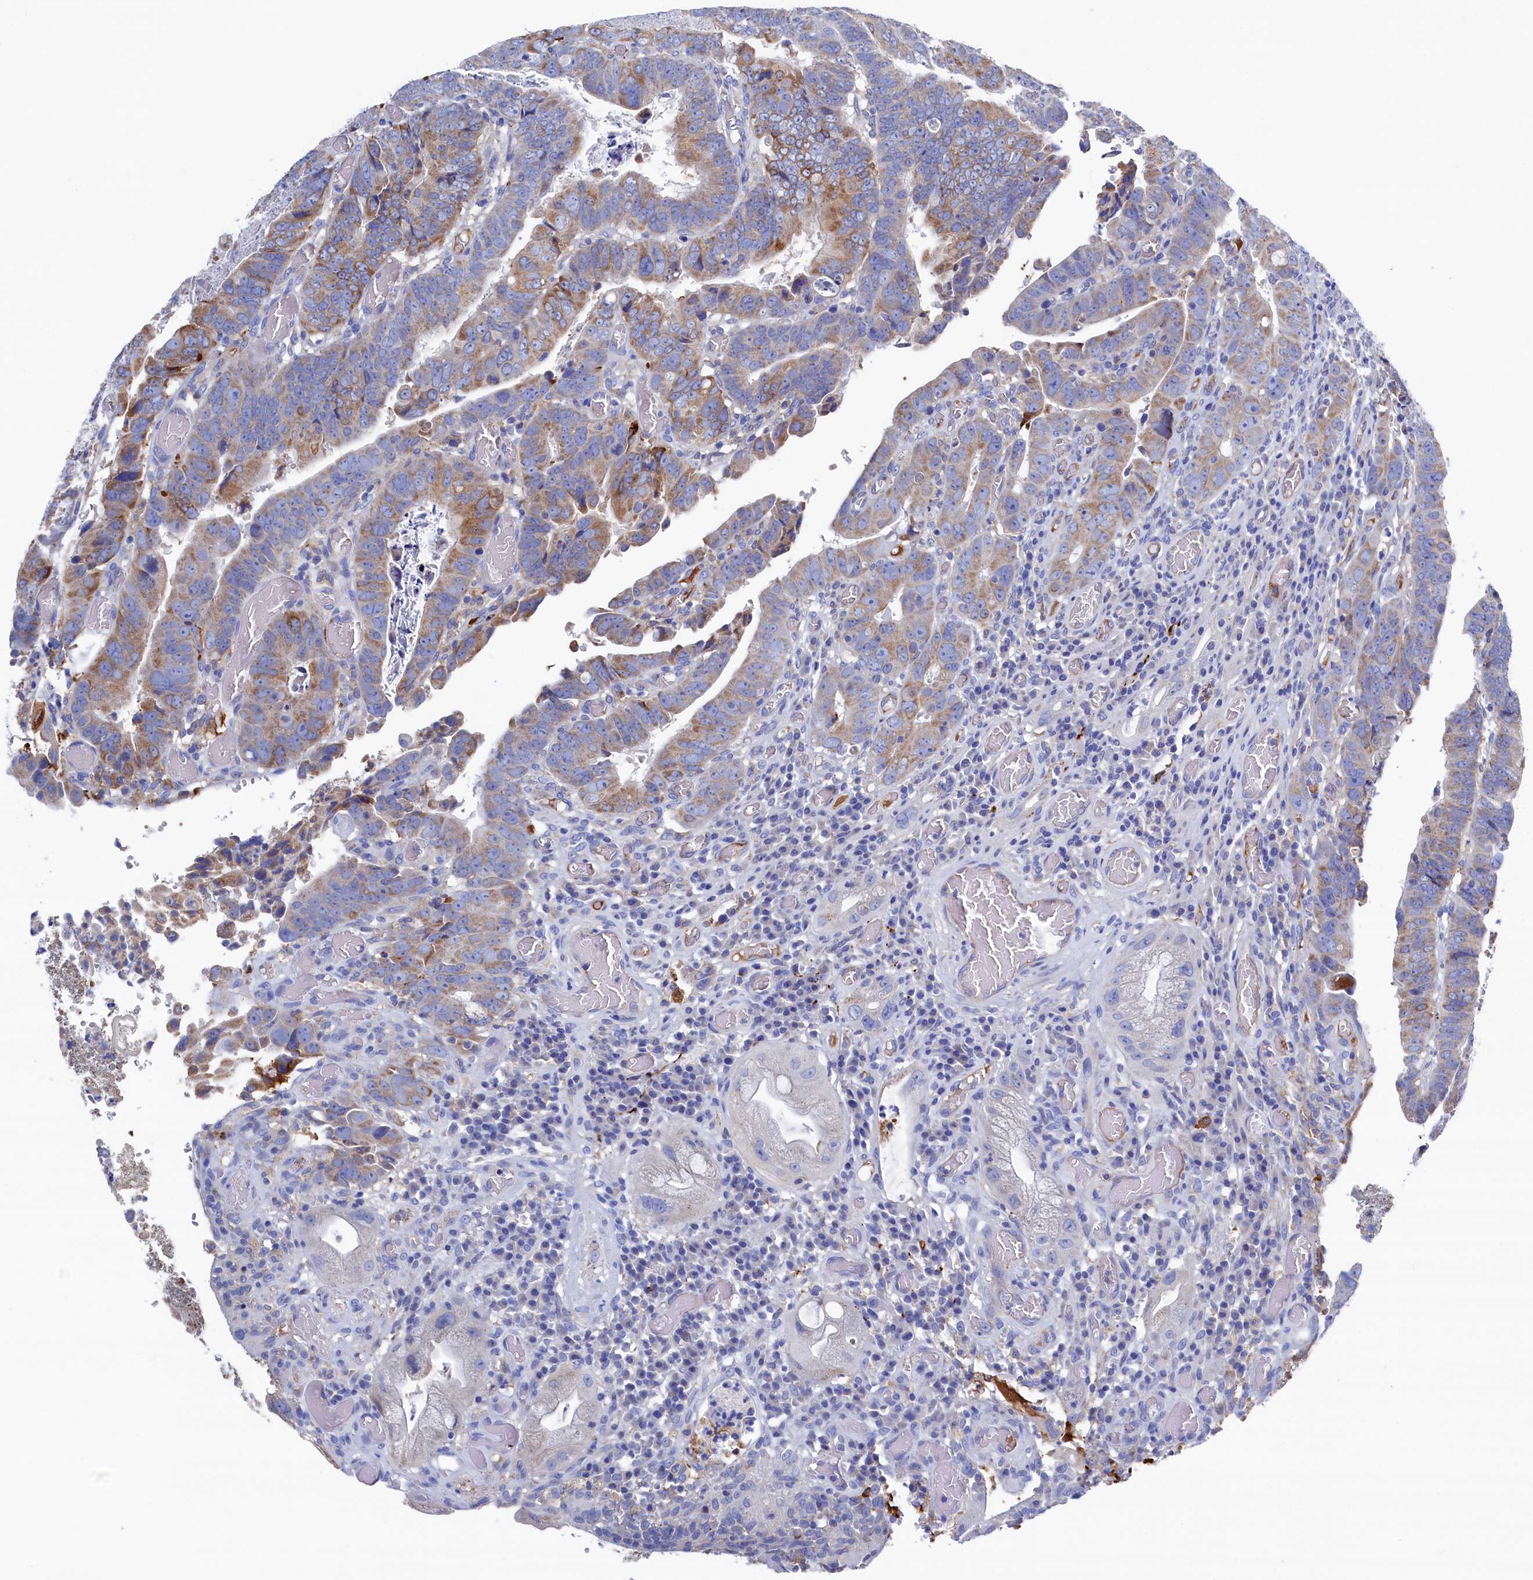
{"staining": {"intensity": "moderate", "quantity": "25%-75%", "location": "cytoplasmic/membranous"}, "tissue": "colorectal cancer", "cell_type": "Tumor cells", "image_type": "cancer", "snomed": [{"axis": "morphology", "description": "Normal tissue, NOS"}, {"axis": "morphology", "description": "Adenocarcinoma, NOS"}, {"axis": "topography", "description": "Rectum"}], "caption": "Colorectal adenocarcinoma was stained to show a protein in brown. There is medium levels of moderate cytoplasmic/membranous staining in about 25%-75% of tumor cells.", "gene": "C12orf73", "patient": {"sex": "female", "age": 65}}